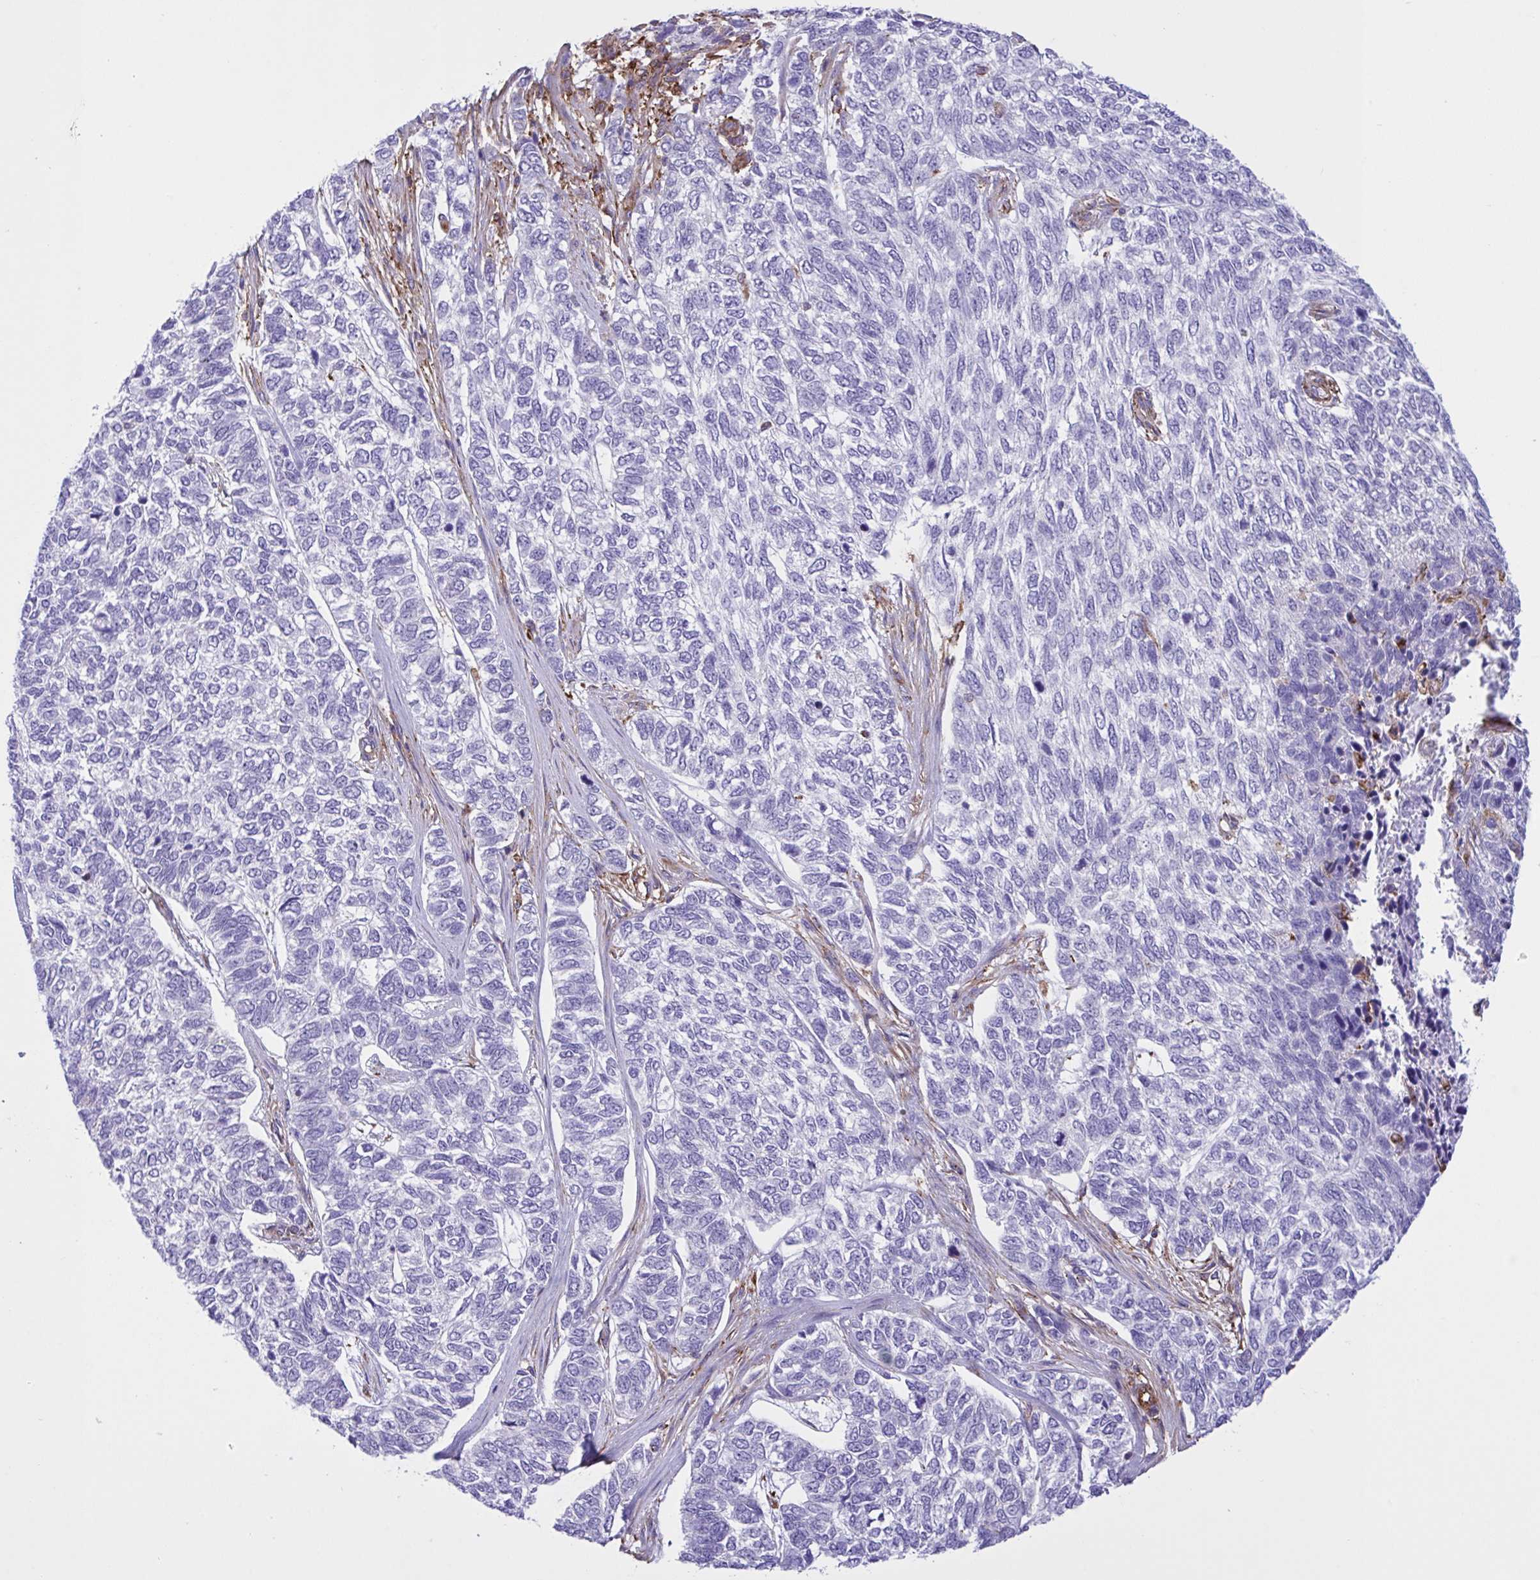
{"staining": {"intensity": "negative", "quantity": "none", "location": "none"}, "tissue": "skin cancer", "cell_type": "Tumor cells", "image_type": "cancer", "snomed": [{"axis": "morphology", "description": "Basal cell carcinoma"}, {"axis": "topography", "description": "Skin"}], "caption": "Immunohistochemical staining of human skin cancer (basal cell carcinoma) displays no significant expression in tumor cells.", "gene": "OR51M1", "patient": {"sex": "female", "age": 65}}